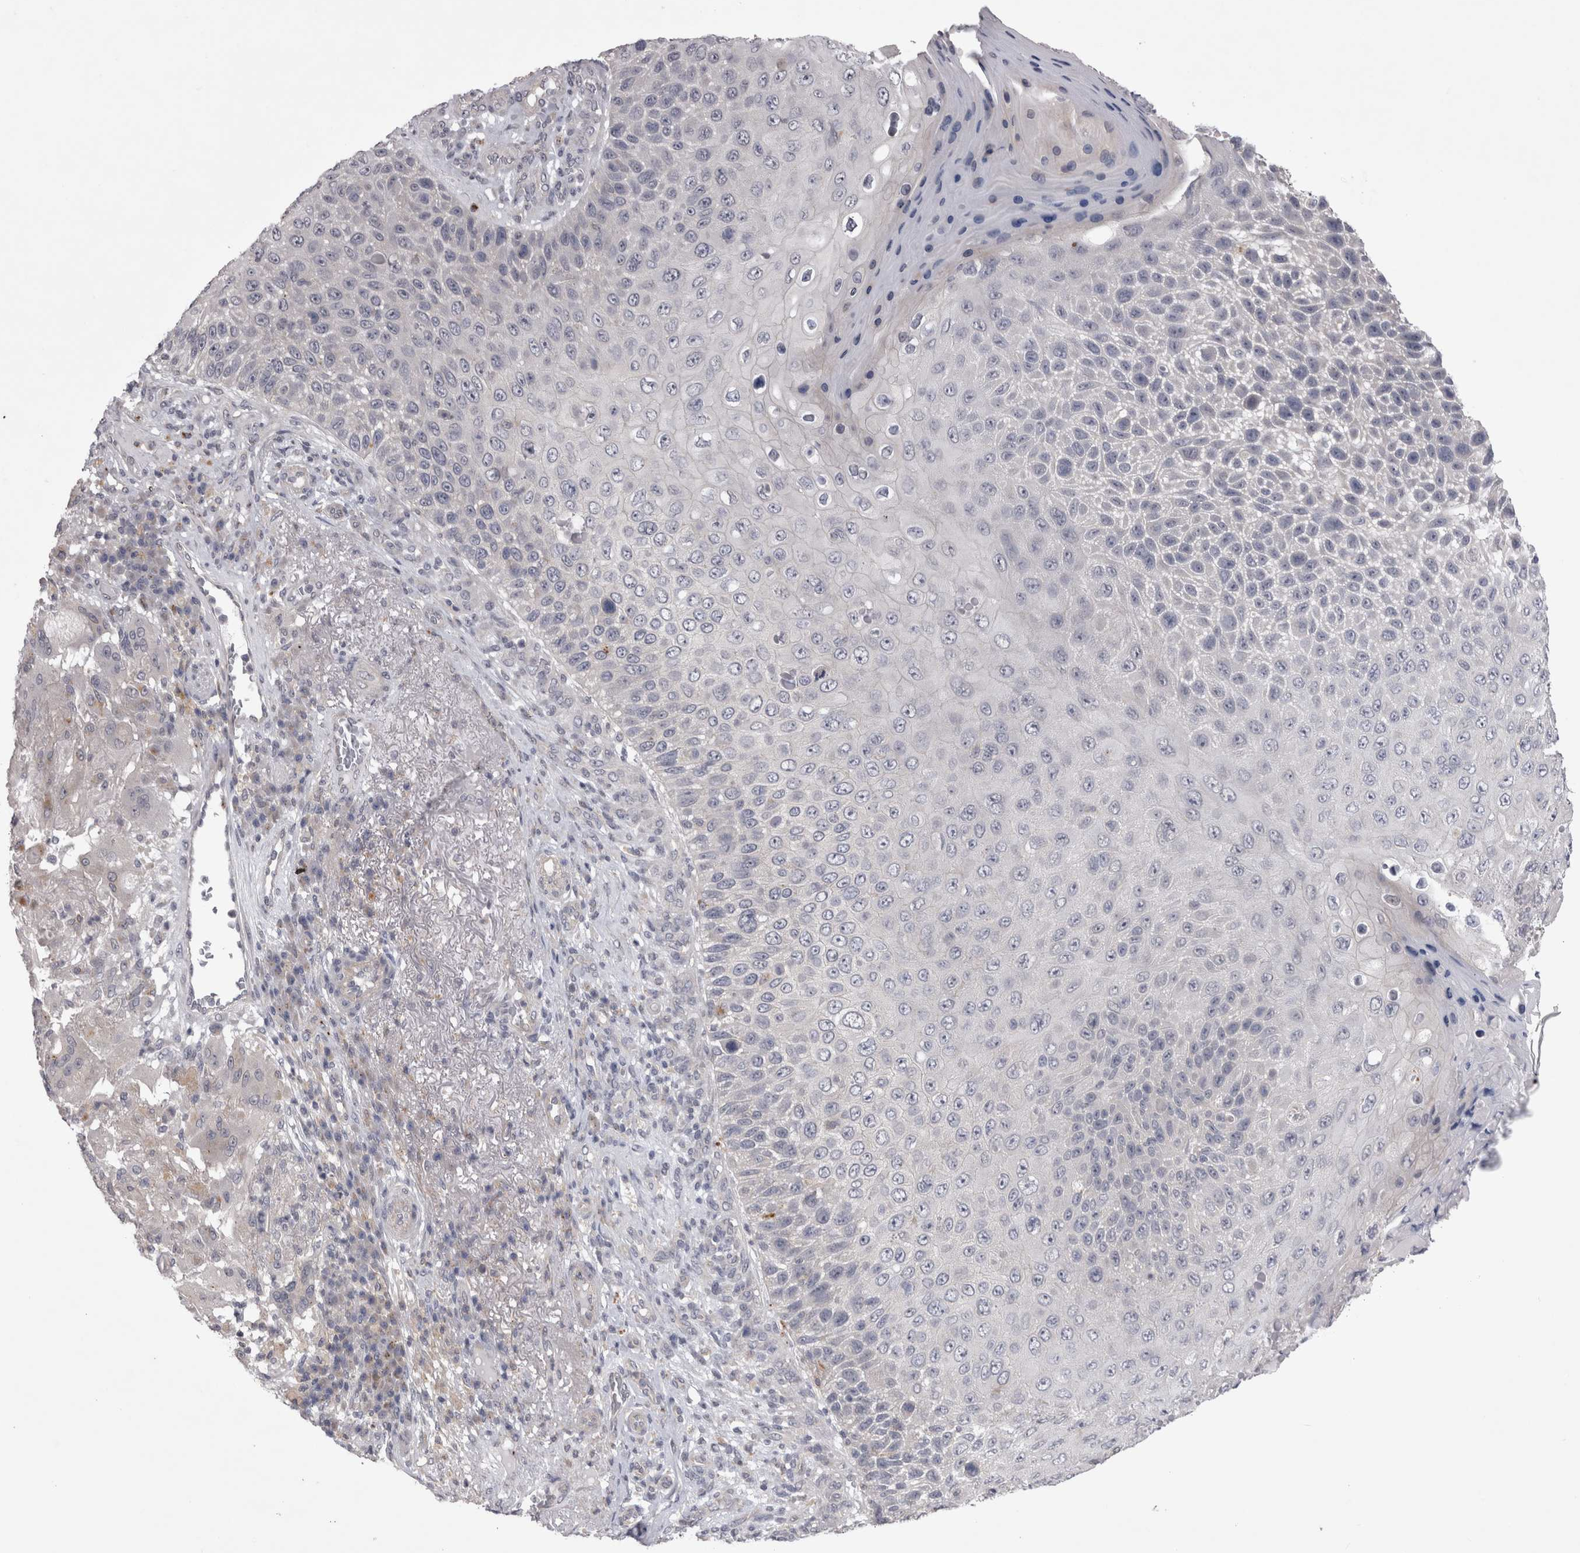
{"staining": {"intensity": "negative", "quantity": "none", "location": "none"}, "tissue": "skin cancer", "cell_type": "Tumor cells", "image_type": "cancer", "snomed": [{"axis": "morphology", "description": "Squamous cell carcinoma, NOS"}, {"axis": "topography", "description": "Skin"}], "caption": "This image is of squamous cell carcinoma (skin) stained with IHC to label a protein in brown with the nuclei are counter-stained blue. There is no staining in tumor cells.", "gene": "CTBS", "patient": {"sex": "female", "age": 88}}